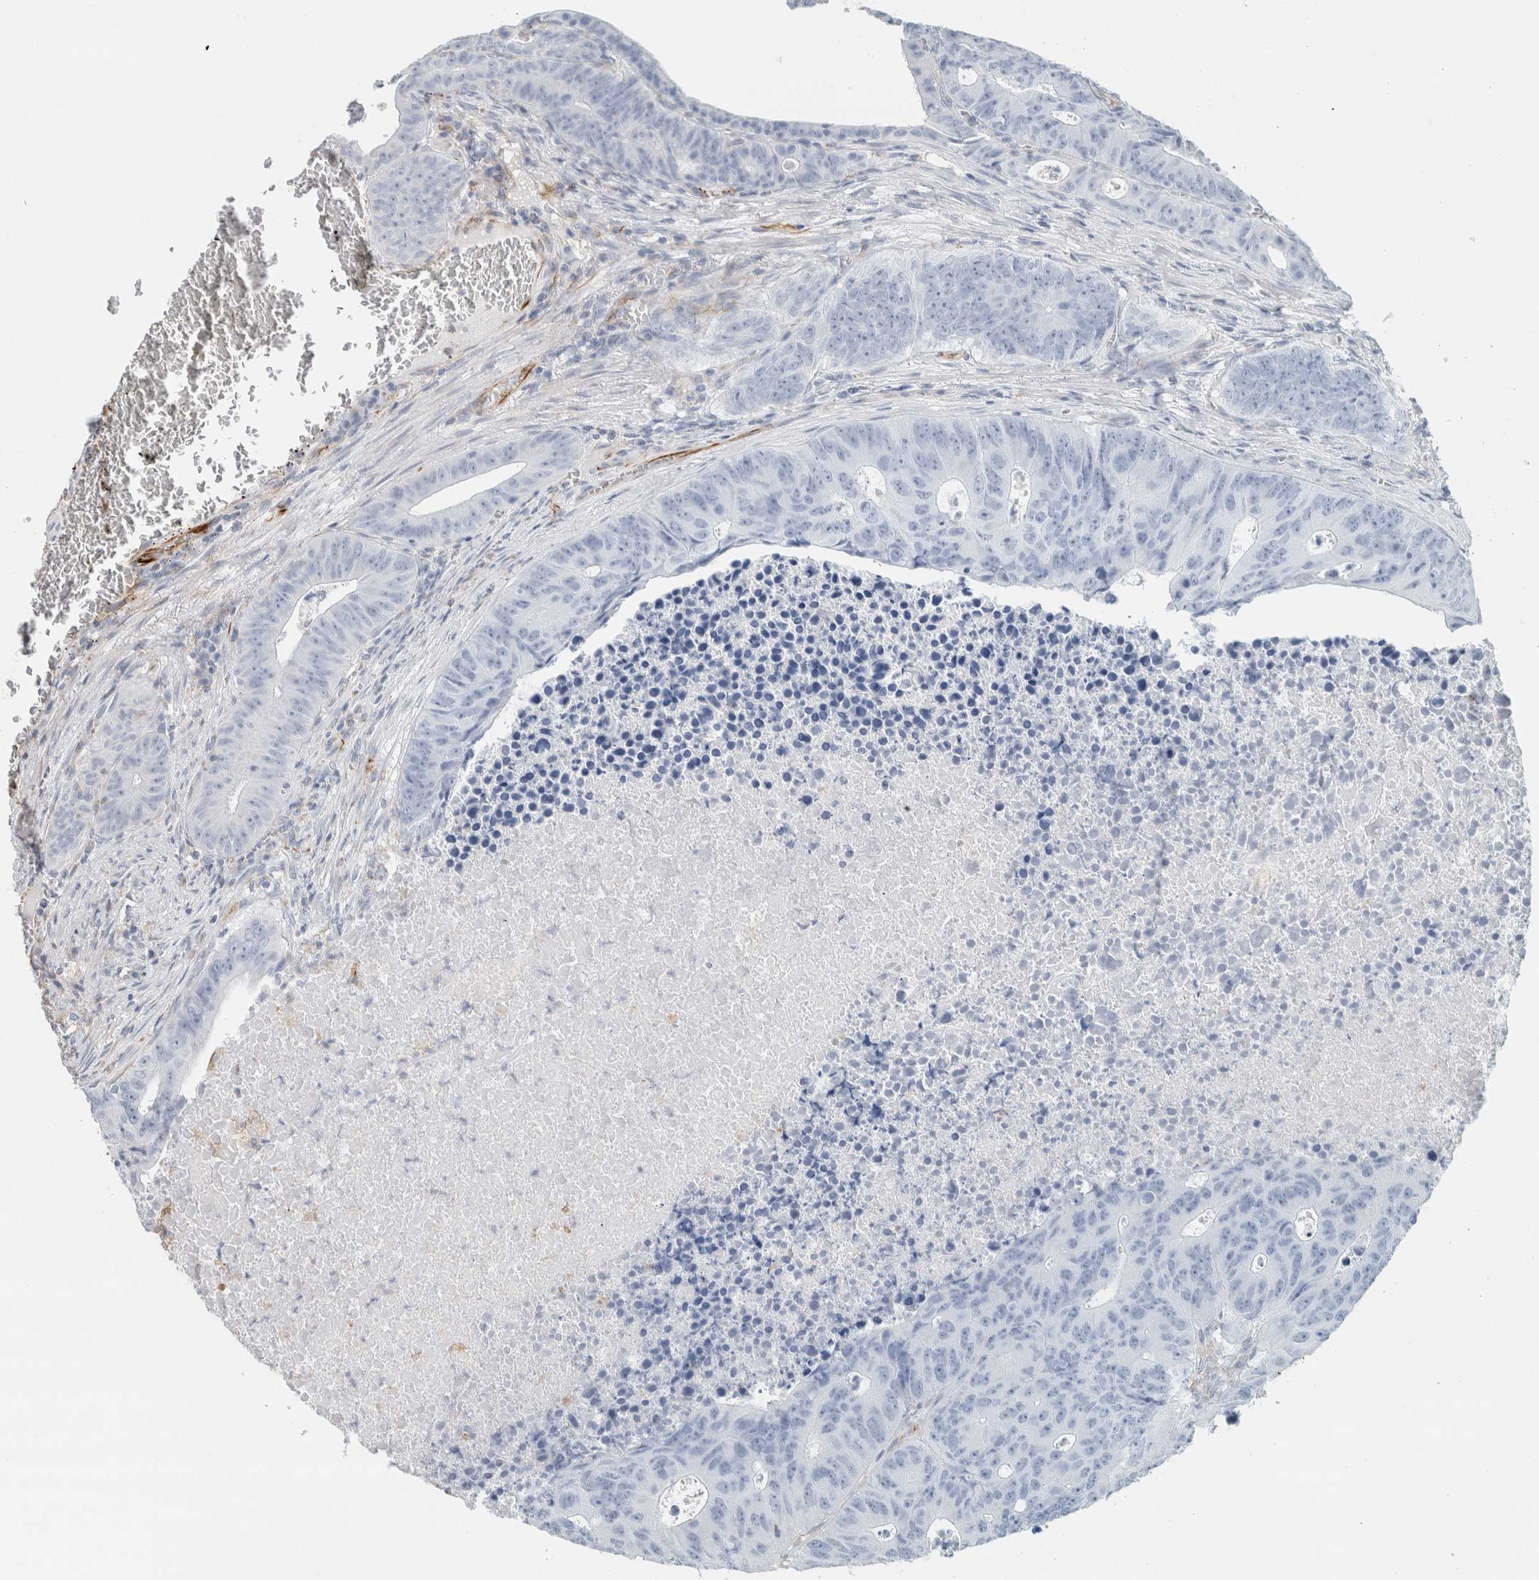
{"staining": {"intensity": "negative", "quantity": "none", "location": "none"}, "tissue": "colorectal cancer", "cell_type": "Tumor cells", "image_type": "cancer", "snomed": [{"axis": "morphology", "description": "Adenocarcinoma, NOS"}, {"axis": "topography", "description": "Colon"}], "caption": "Tumor cells are negative for protein expression in human colorectal cancer (adenocarcinoma).", "gene": "LY86", "patient": {"sex": "male", "age": 87}}